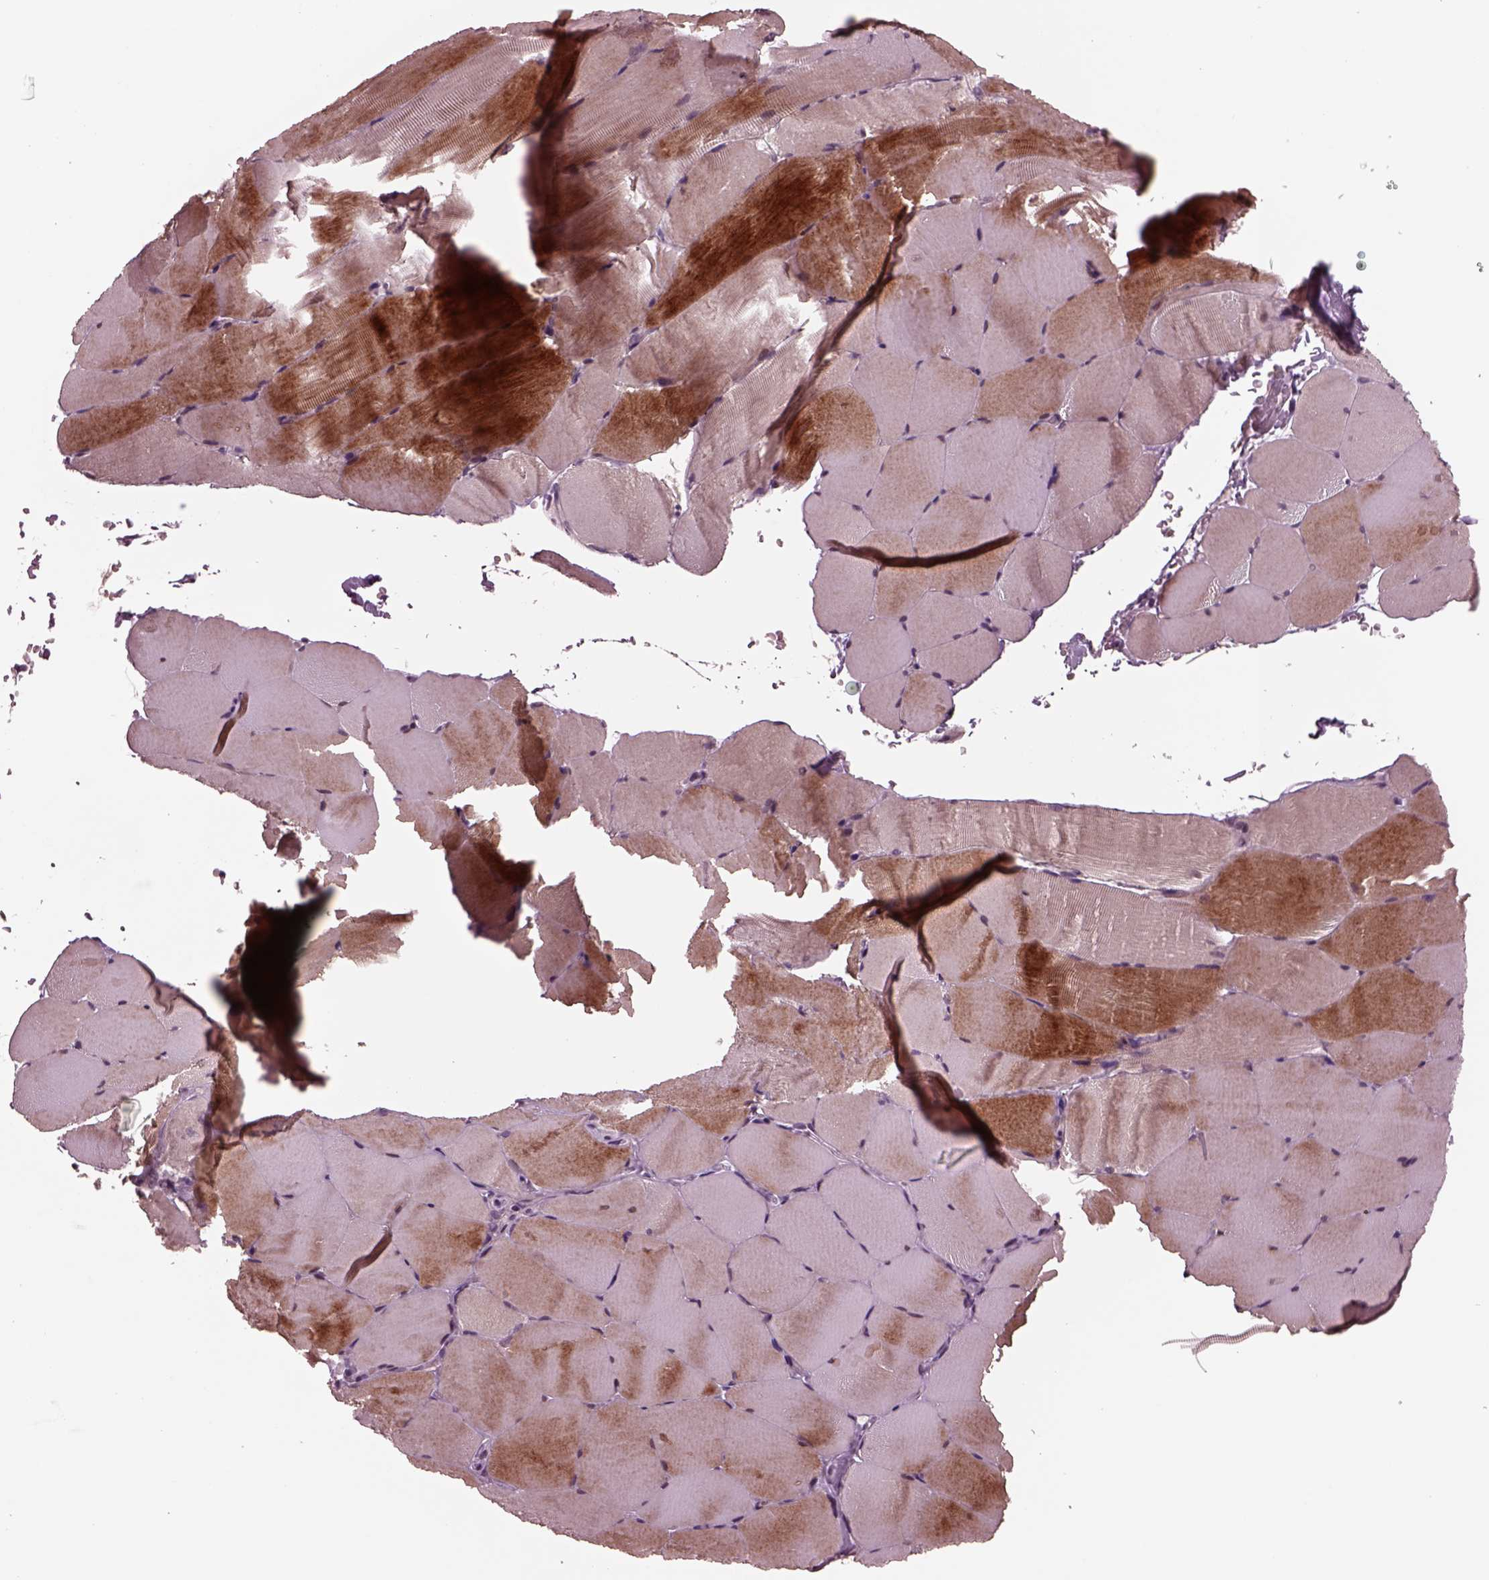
{"staining": {"intensity": "moderate", "quantity": "<25%", "location": "cytoplasmic/membranous"}, "tissue": "skeletal muscle", "cell_type": "Myocytes", "image_type": "normal", "snomed": [{"axis": "morphology", "description": "Normal tissue, NOS"}, {"axis": "topography", "description": "Skeletal muscle"}], "caption": "Immunohistochemistry photomicrograph of unremarkable human skeletal muscle stained for a protein (brown), which demonstrates low levels of moderate cytoplasmic/membranous expression in approximately <25% of myocytes.", "gene": "NAP1L5", "patient": {"sex": "female", "age": 37}}